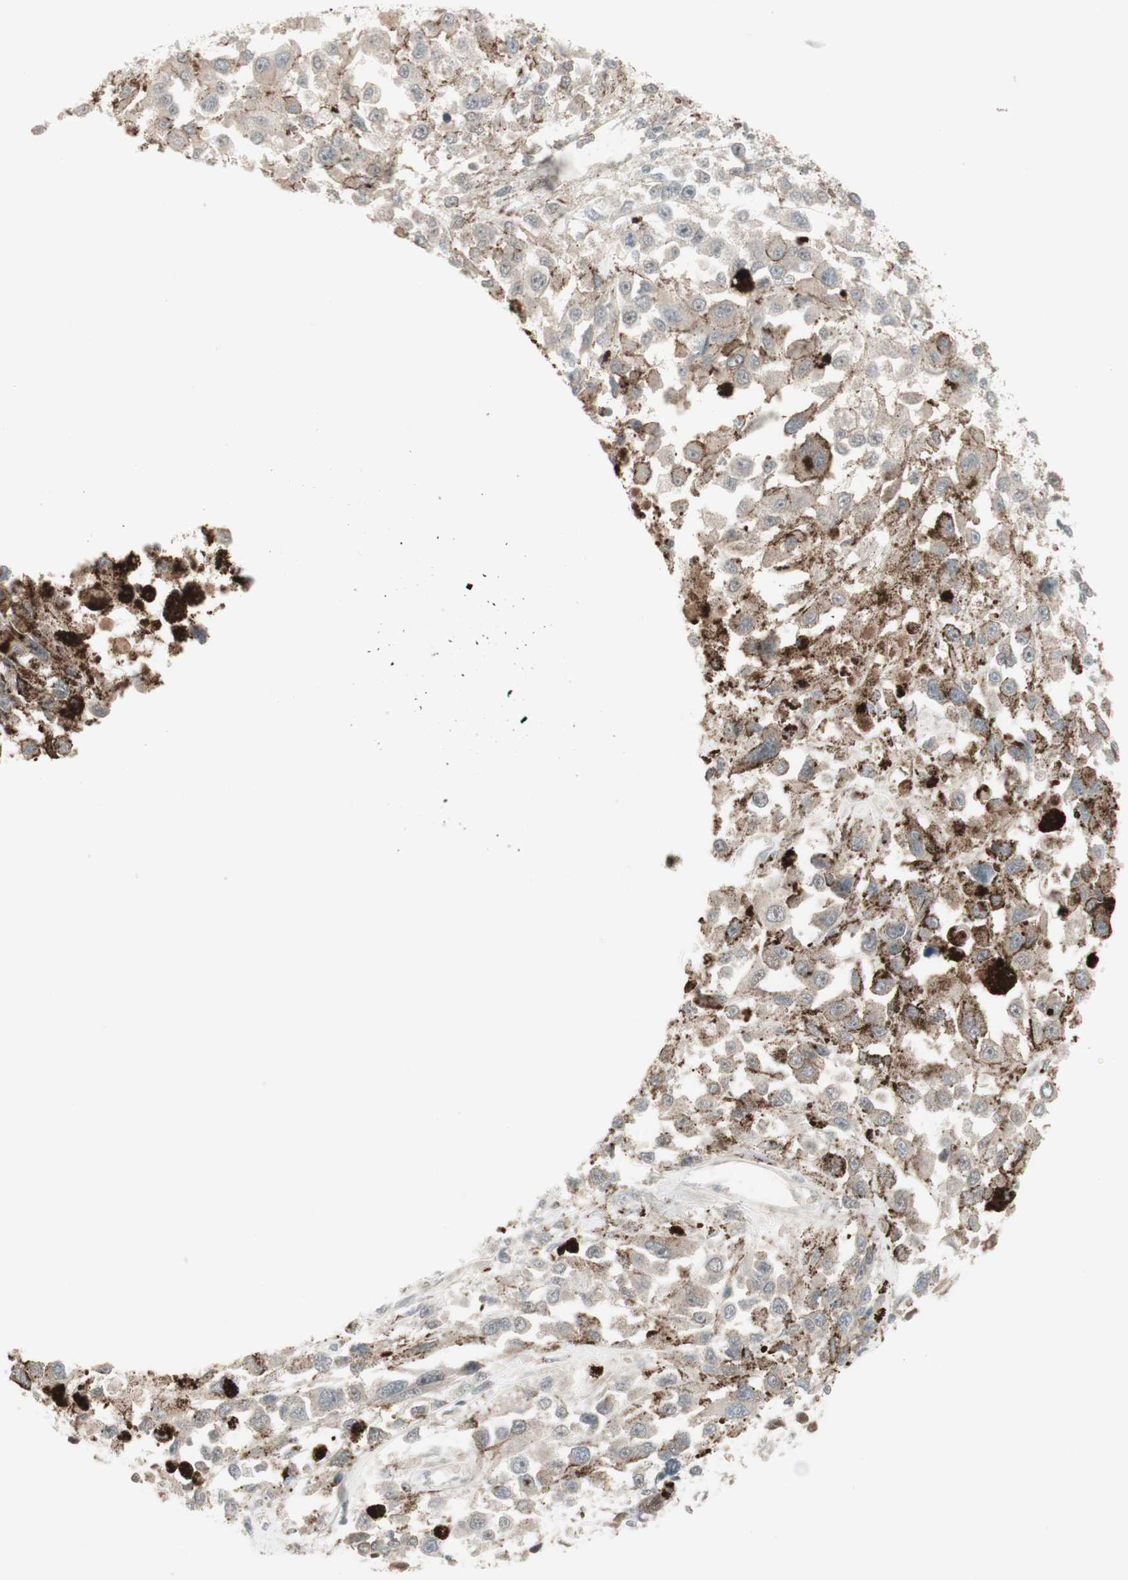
{"staining": {"intensity": "negative", "quantity": "none", "location": "none"}, "tissue": "melanoma", "cell_type": "Tumor cells", "image_type": "cancer", "snomed": [{"axis": "morphology", "description": "Malignant melanoma, Metastatic site"}, {"axis": "topography", "description": "Lymph node"}], "caption": "Image shows no protein staining in tumor cells of malignant melanoma (metastatic site) tissue.", "gene": "MSH6", "patient": {"sex": "male", "age": 59}}